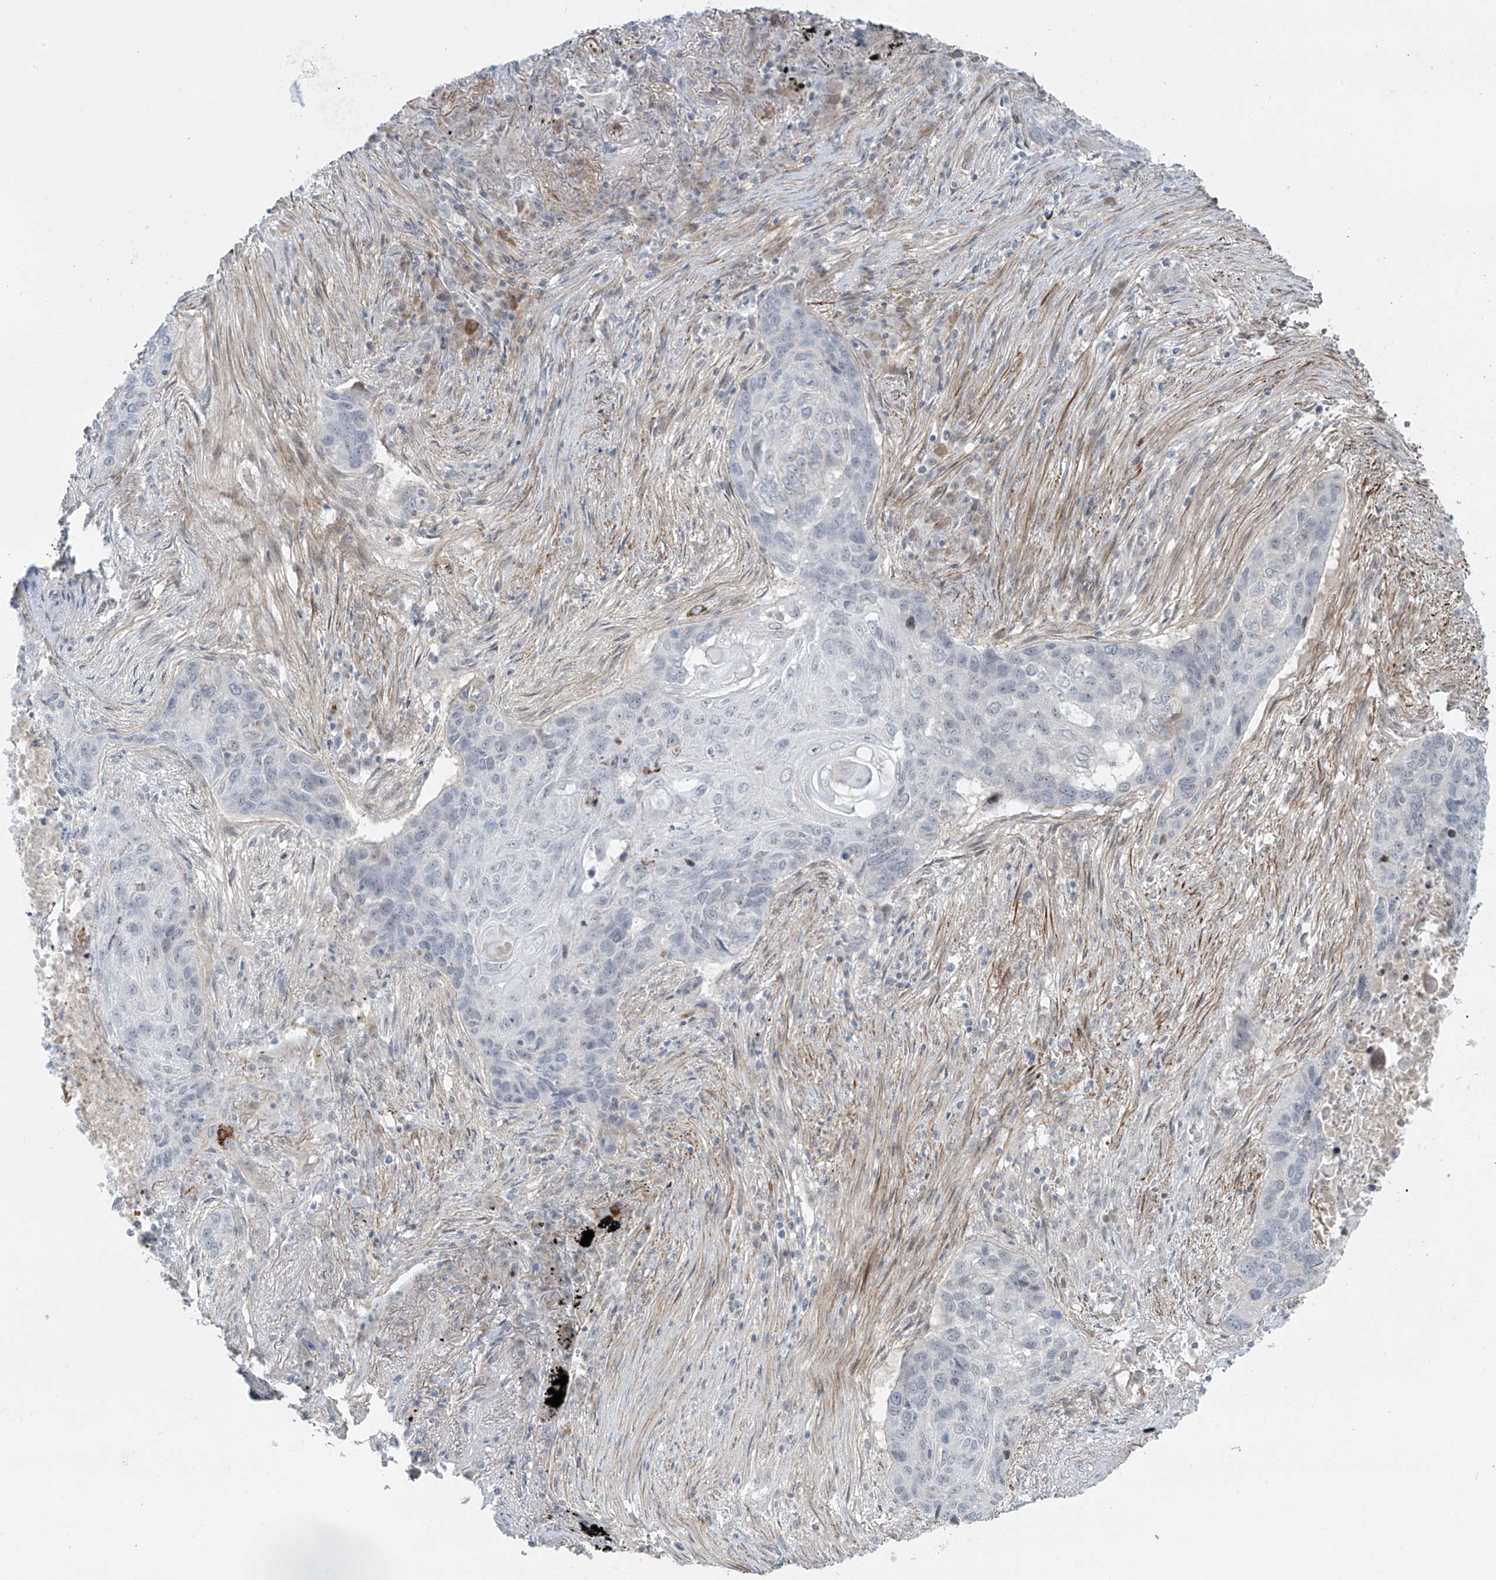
{"staining": {"intensity": "negative", "quantity": "none", "location": "none"}, "tissue": "lung cancer", "cell_type": "Tumor cells", "image_type": "cancer", "snomed": [{"axis": "morphology", "description": "Squamous cell carcinoma, NOS"}, {"axis": "topography", "description": "Lung"}], "caption": "This image is of lung squamous cell carcinoma stained with IHC to label a protein in brown with the nuclei are counter-stained blue. There is no expression in tumor cells. The staining was performed using DAB (3,3'-diaminobenzidine) to visualize the protein expression in brown, while the nuclei were stained in blue with hematoxylin (Magnification: 20x).", "gene": "RASGEF1A", "patient": {"sex": "female", "age": 63}}